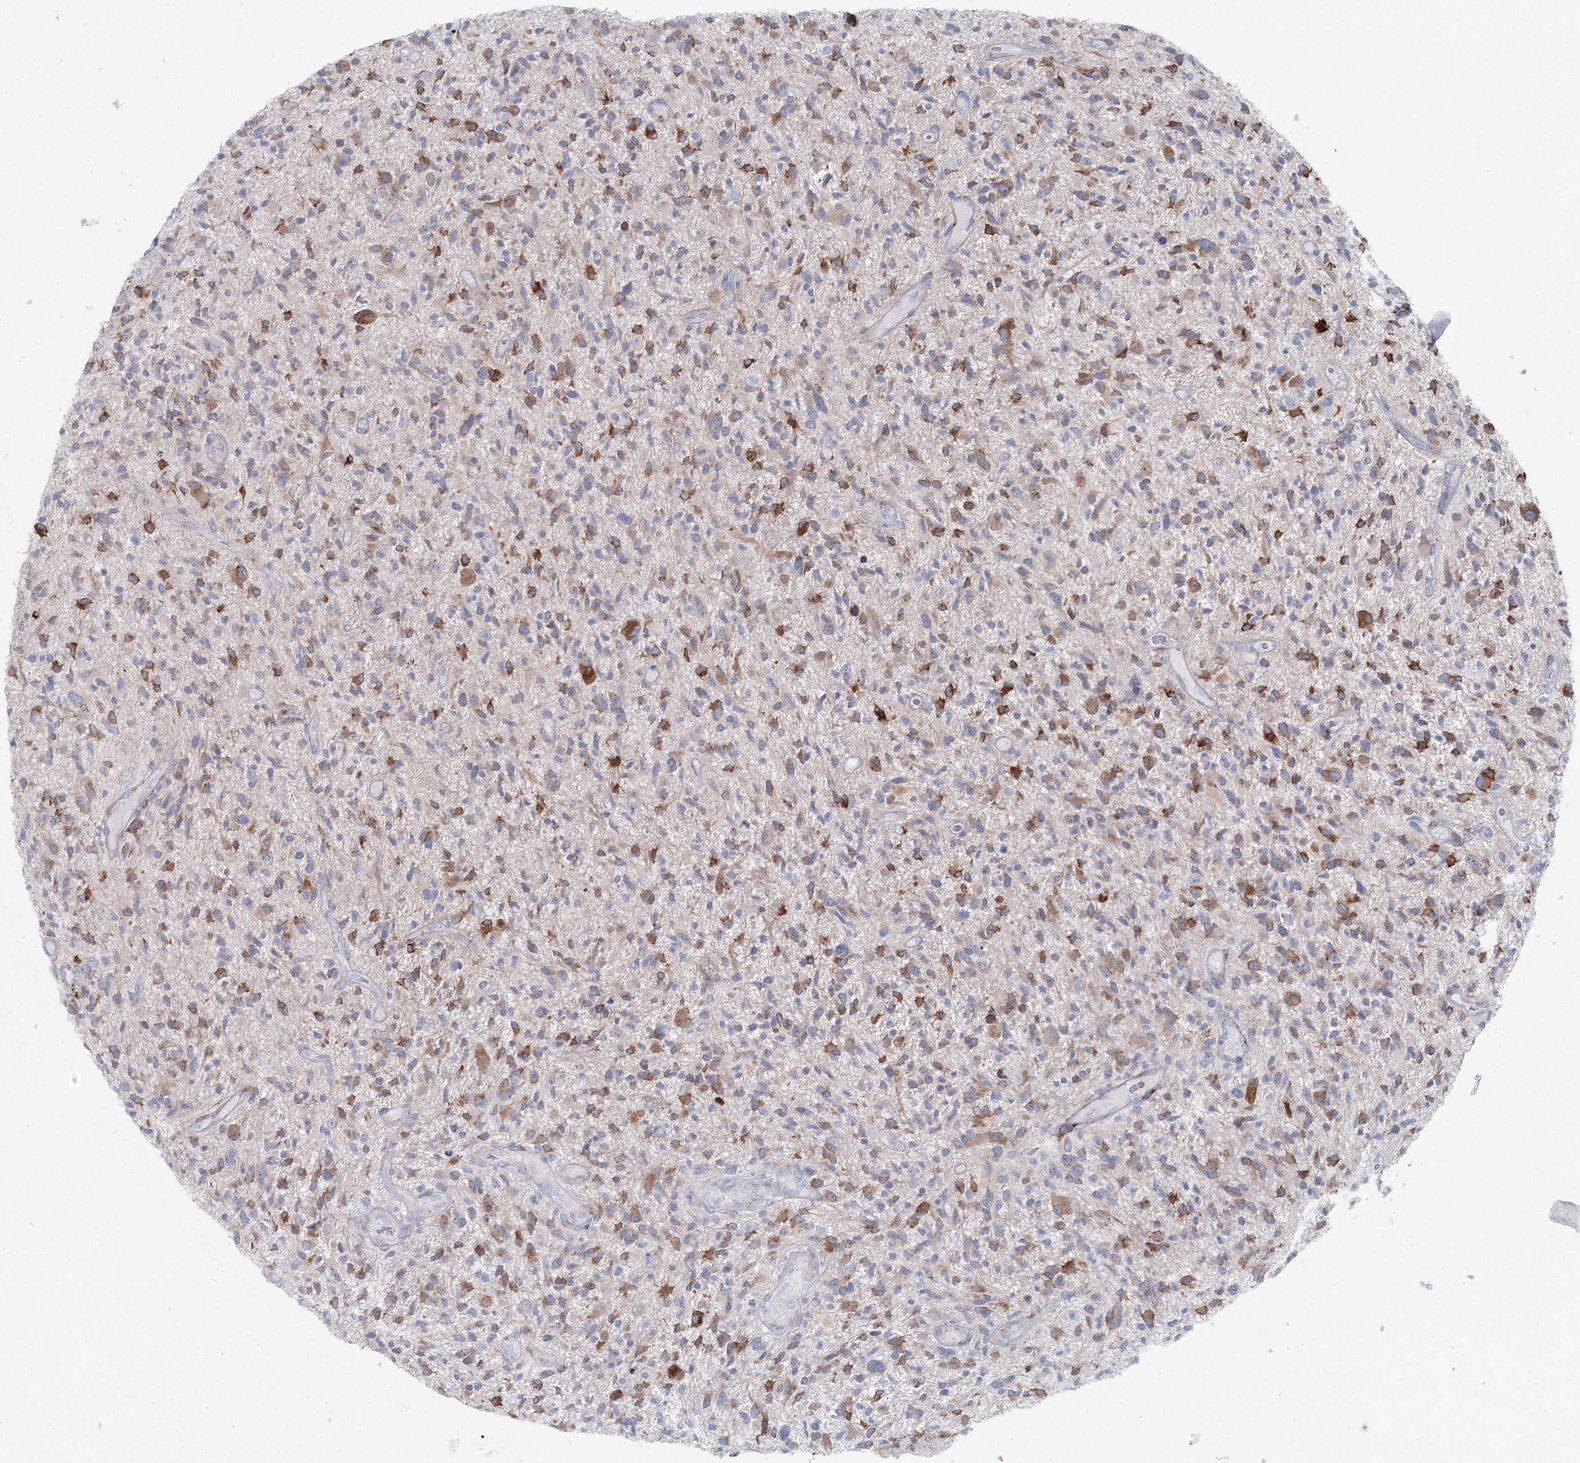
{"staining": {"intensity": "moderate", "quantity": "<25%", "location": "cytoplasmic/membranous"}, "tissue": "glioma", "cell_type": "Tumor cells", "image_type": "cancer", "snomed": [{"axis": "morphology", "description": "Glioma, malignant, High grade"}, {"axis": "topography", "description": "Brain"}], "caption": "Malignant glioma (high-grade) tissue displays moderate cytoplasmic/membranous staining in approximately <25% of tumor cells (IHC, brightfield microscopy, high magnification).", "gene": "RCN1", "patient": {"sex": "male", "age": 47}}